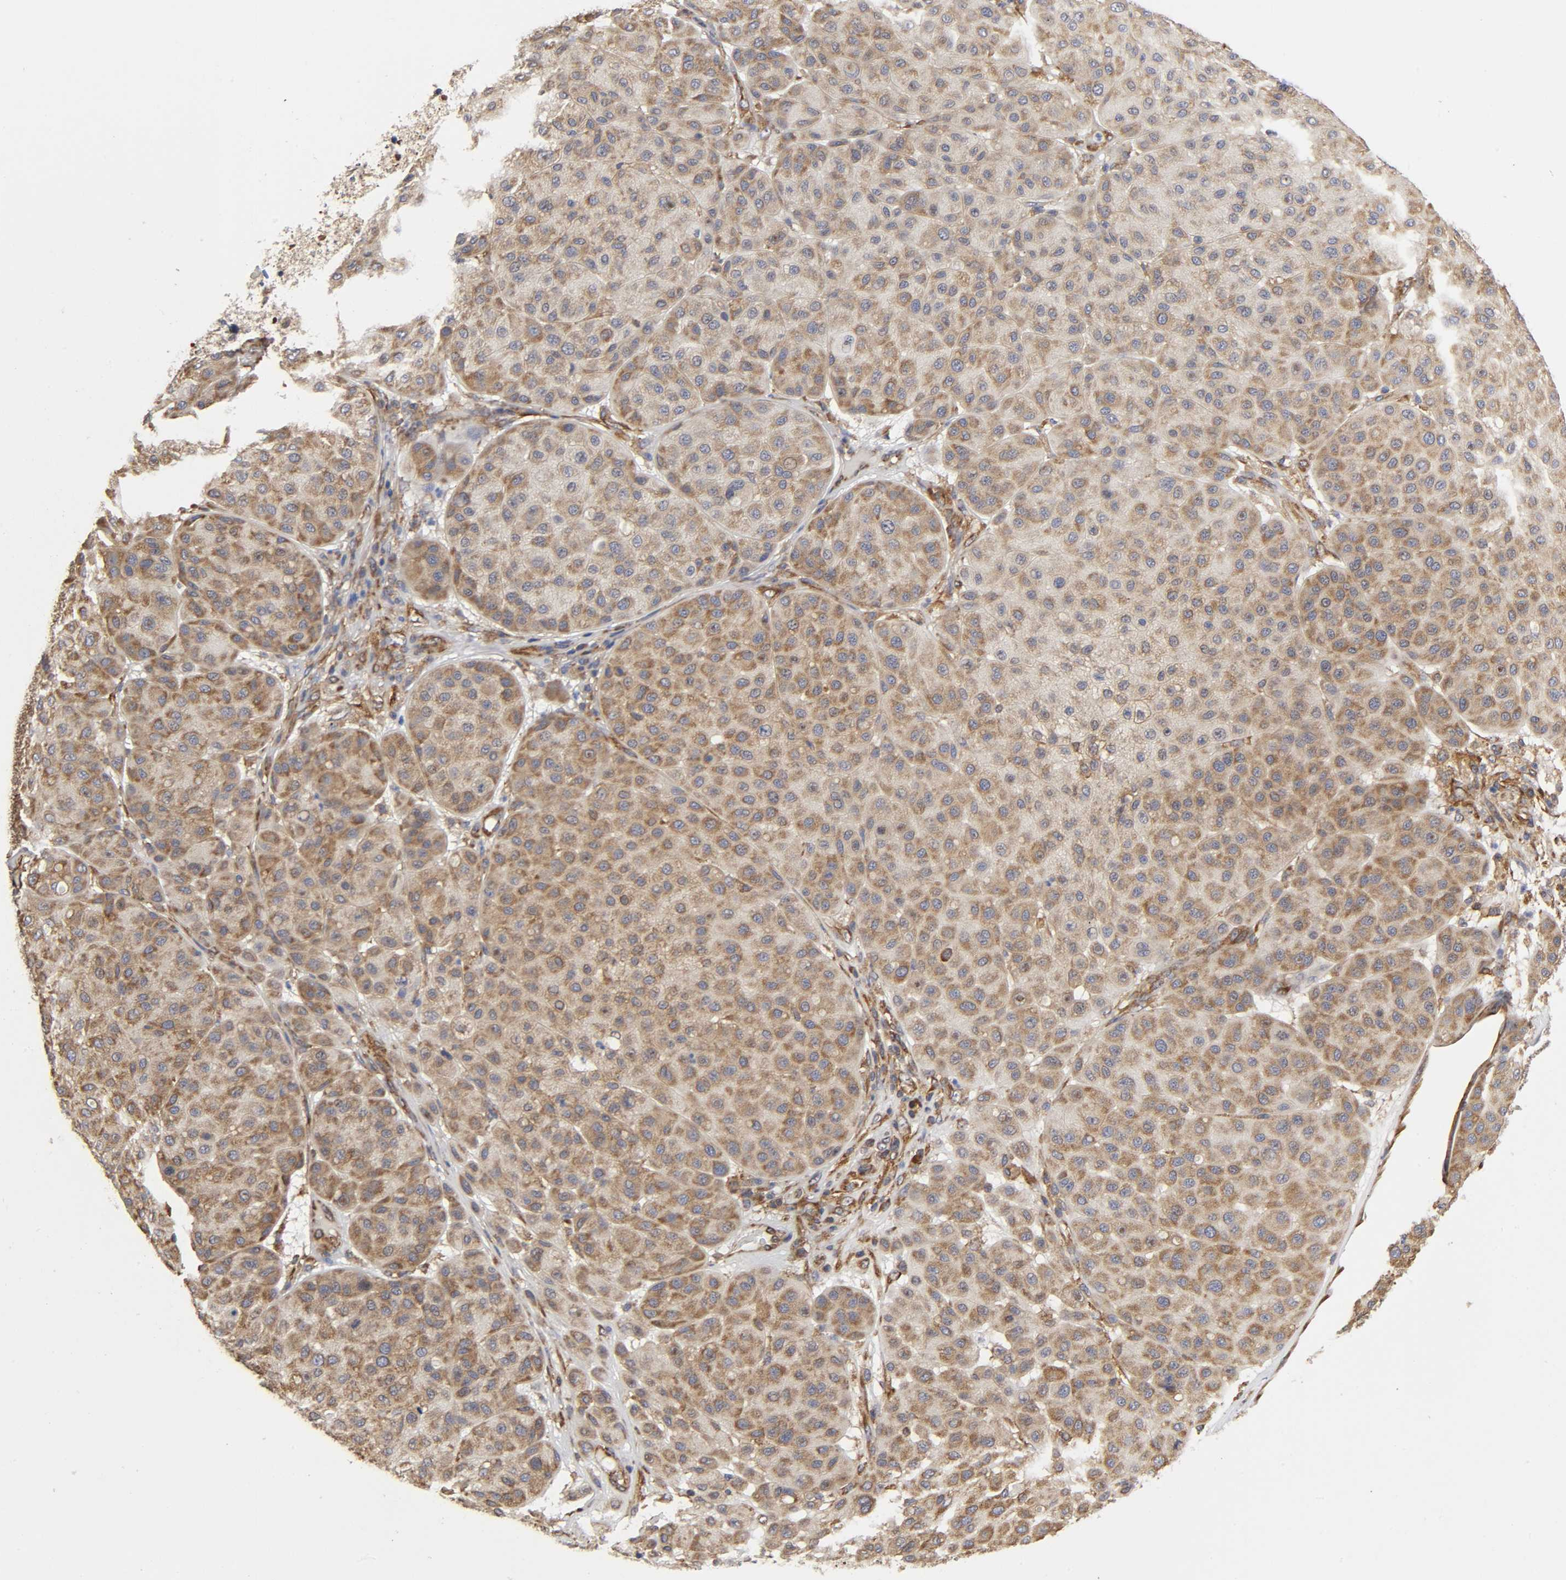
{"staining": {"intensity": "moderate", "quantity": ">75%", "location": "cytoplasmic/membranous"}, "tissue": "melanoma", "cell_type": "Tumor cells", "image_type": "cancer", "snomed": [{"axis": "morphology", "description": "Normal tissue, NOS"}, {"axis": "morphology", "description": "Malignant melanoma, Metastatic site"}, {"axis": "topography", "description": "Skin"}], "caption": "Protein expression analysis of human malignant melanoma (metastatic site) reveals moderate cytoplasmic/membranous staining in approximately >75% of tumor cells.", "gene": "RPL14", "patient": {"sex": "male", "age": 41}}